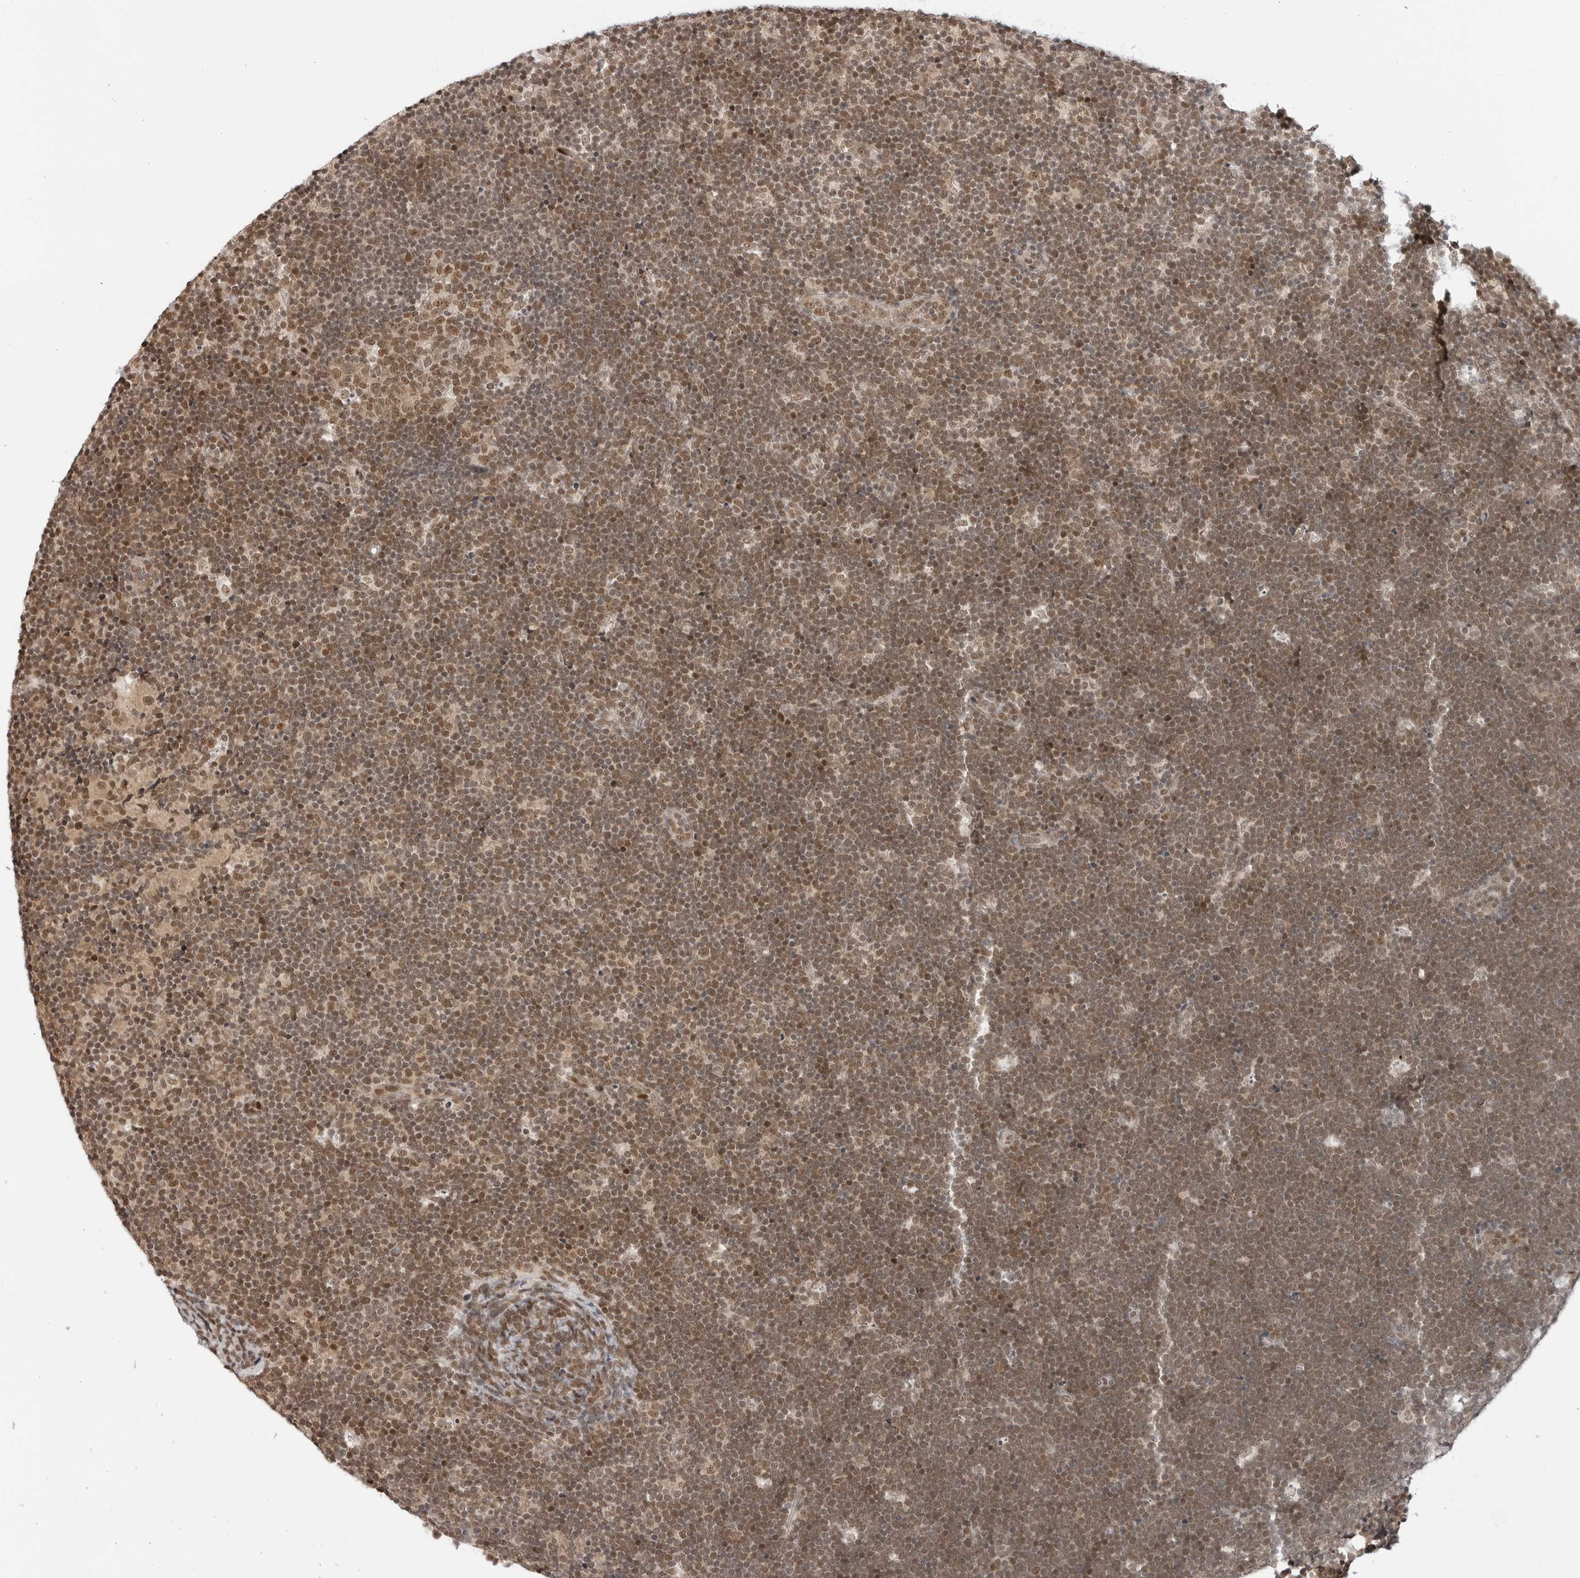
{"staining": {"intensity": "moderate", "quantity": ">75%", "location": "nuclear"}, "tissue": "lymphoma", "cell_type": "Tumor cells", "image_type": "cancer", "snomed": [{"axis": "morphology", "description": "Malignant lymphoma, non-Hodgkin's type, High grade"}, {"axis": "topography", "description": "Lymph node"}], "caption": "About >75% of tumor cells in malignant lymphoma, non-Hodgkin's type (high-grade) demonstrate moderate nuclear protein positivity as visualized by brown immunohistochemical staining.", "gene": "C8orf33", "patient": {"sex": "male", "age": 13}}